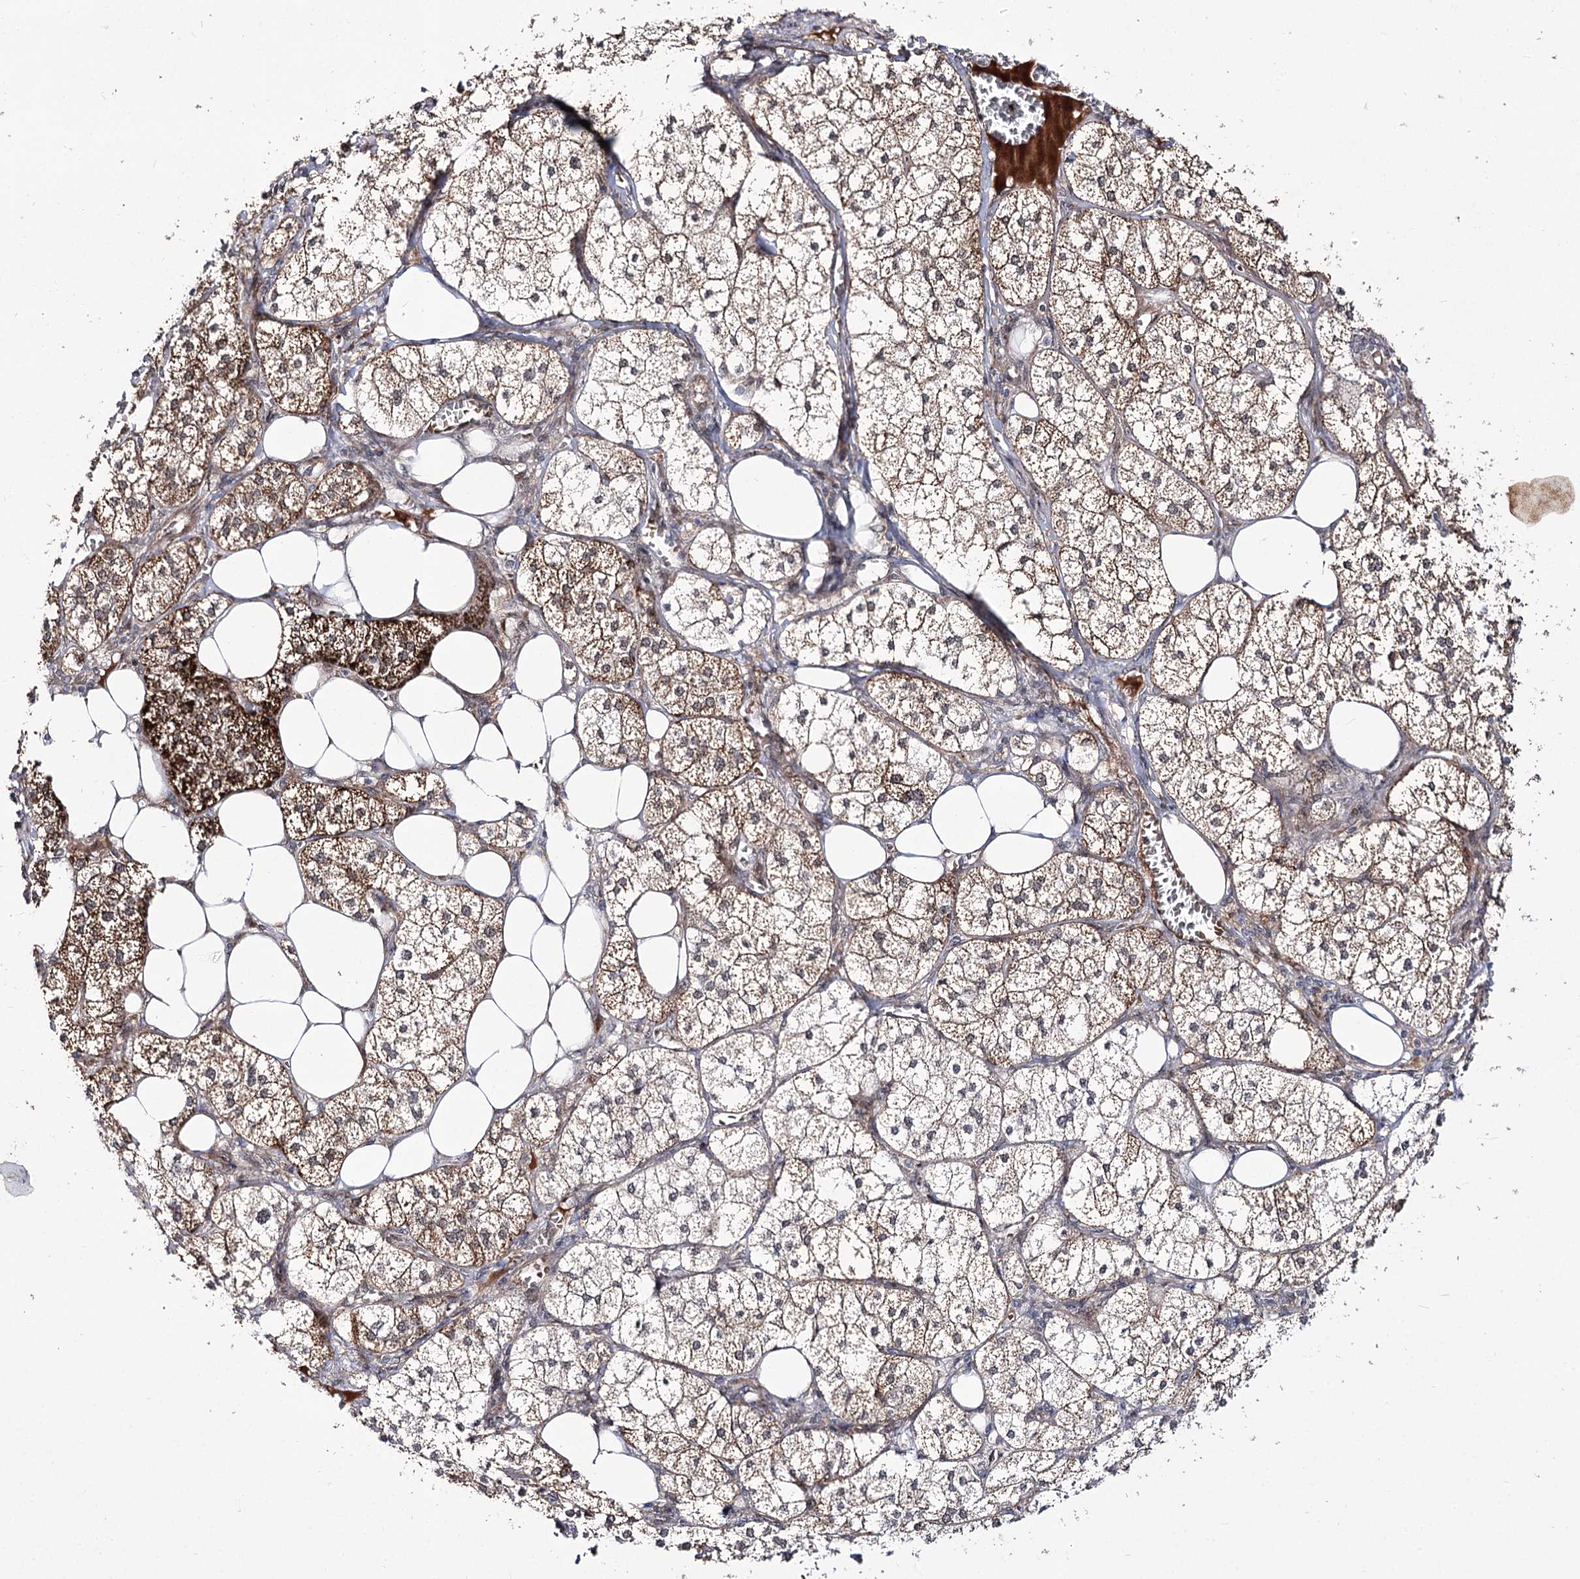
{"staining": {"intensity": "moderate", "quantity": ">75%", "location": "cytoplasmic/membranous"}, "tissue": "adrenal gland", "cell_type": "Glandular cells", "image_type": "normal", "snomed": [{"axis": "morphology", "description": "Normal tissue, NOS"}, {"axis": "topography", "description": "Adrenal gland"}], "caption": "Protein staining by immunohistochemistry exhibits moderate cytoplasmic/membranous positivity in about >75% of glandular cells in unremarkable adrenal gland.", "gene": "RRP9", "patient": {"sex": "female", "age": 61}}